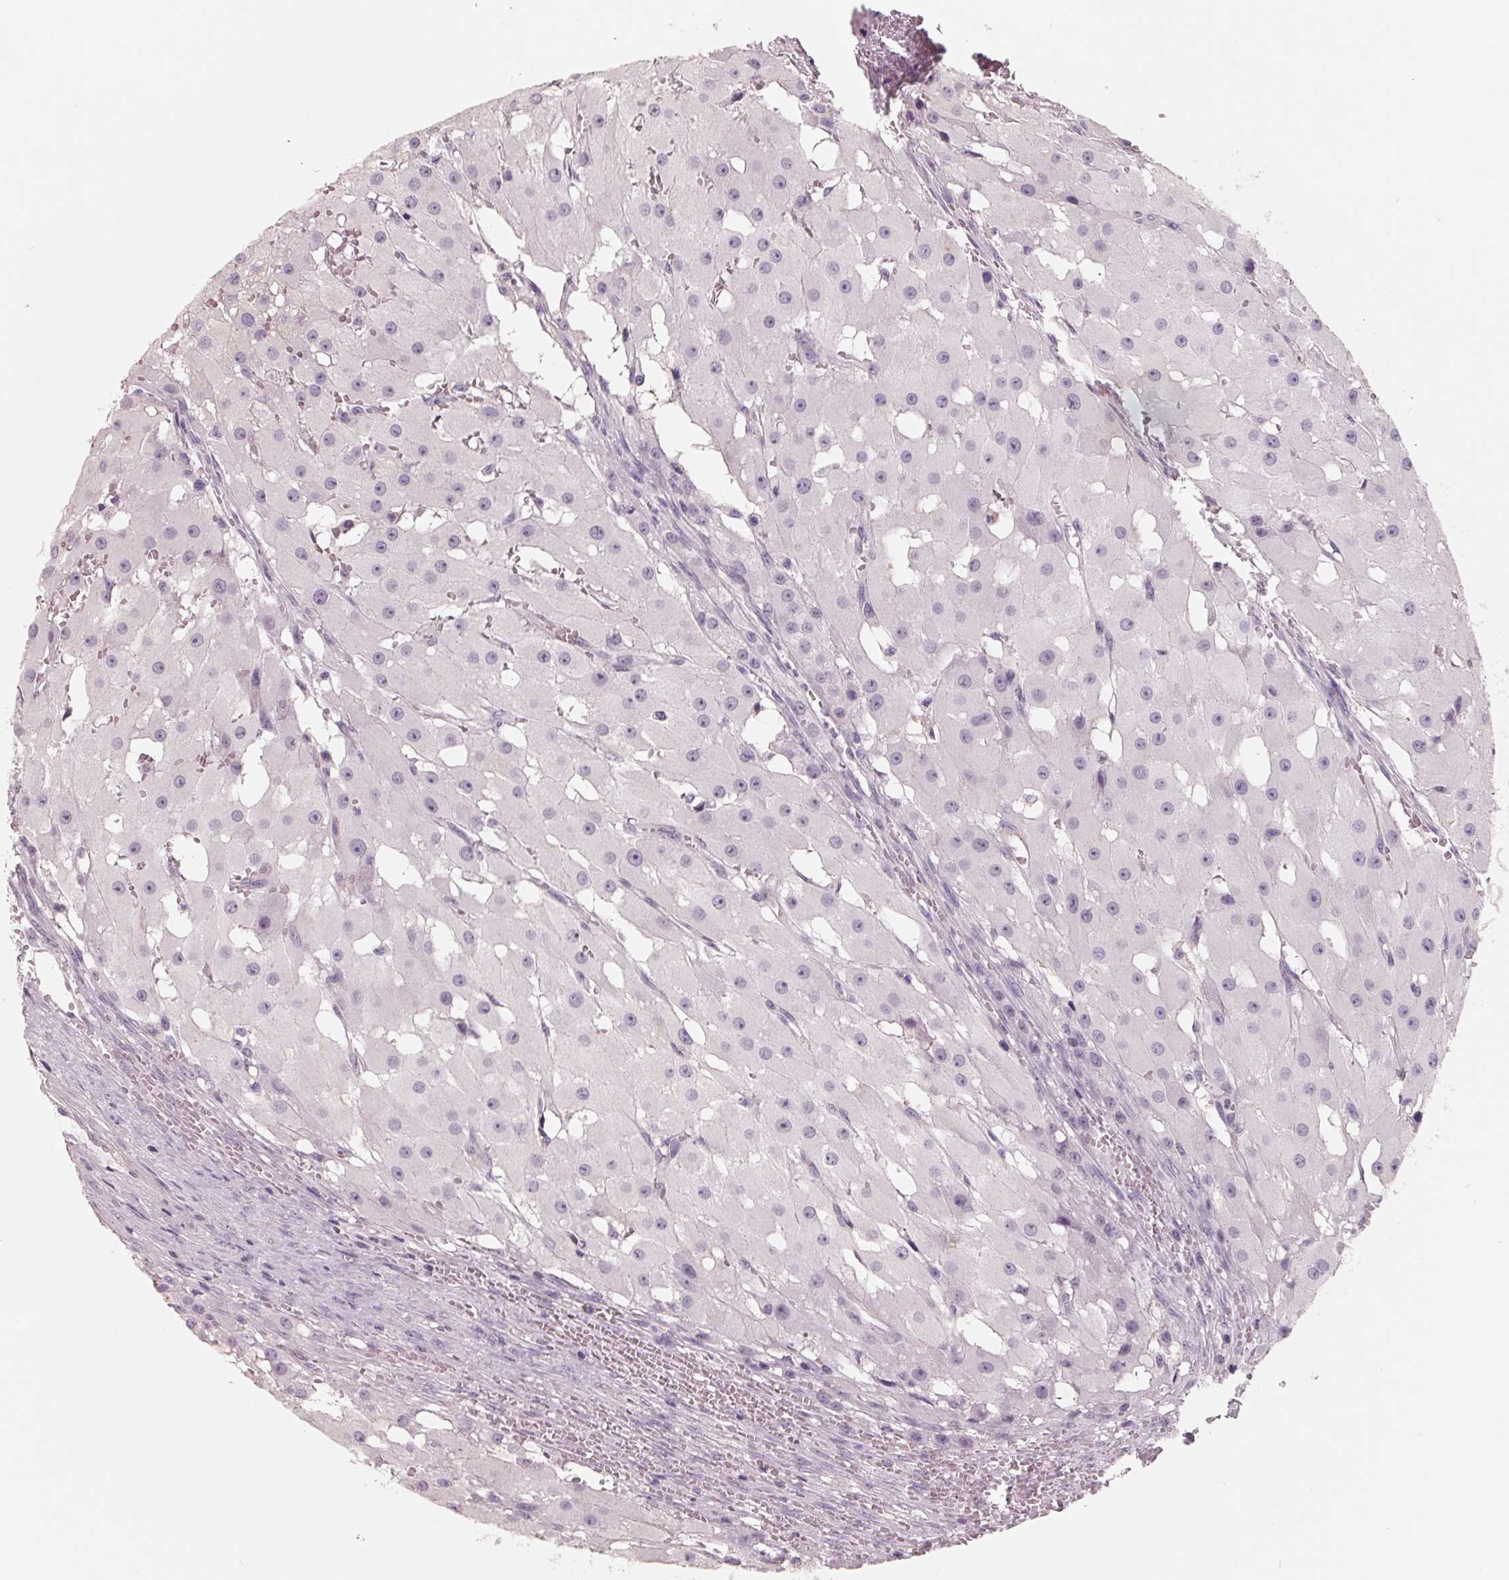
{"staining": {"intensity": "negative", "quantity": "none", "location": "none"}, "tissue": "ovary", "cell_type": "Follicle cells", "image_type": "normal", "snomed": [{"axis": "morphology", "description": "Normal tissue, NOS"}, {"axis": "topography", "description": "Ovary"}], "caption": "Immunohistochemistry (IHC) of unremarkable human ovary exhibits no staining in follicle cells. (Stains: DAB IHC with hematoxylin counter stain, Microscopy: brightfield microscopy at high magnification).", "gene": "FTCD", "patient": {"sex": "female", "age": 37}}